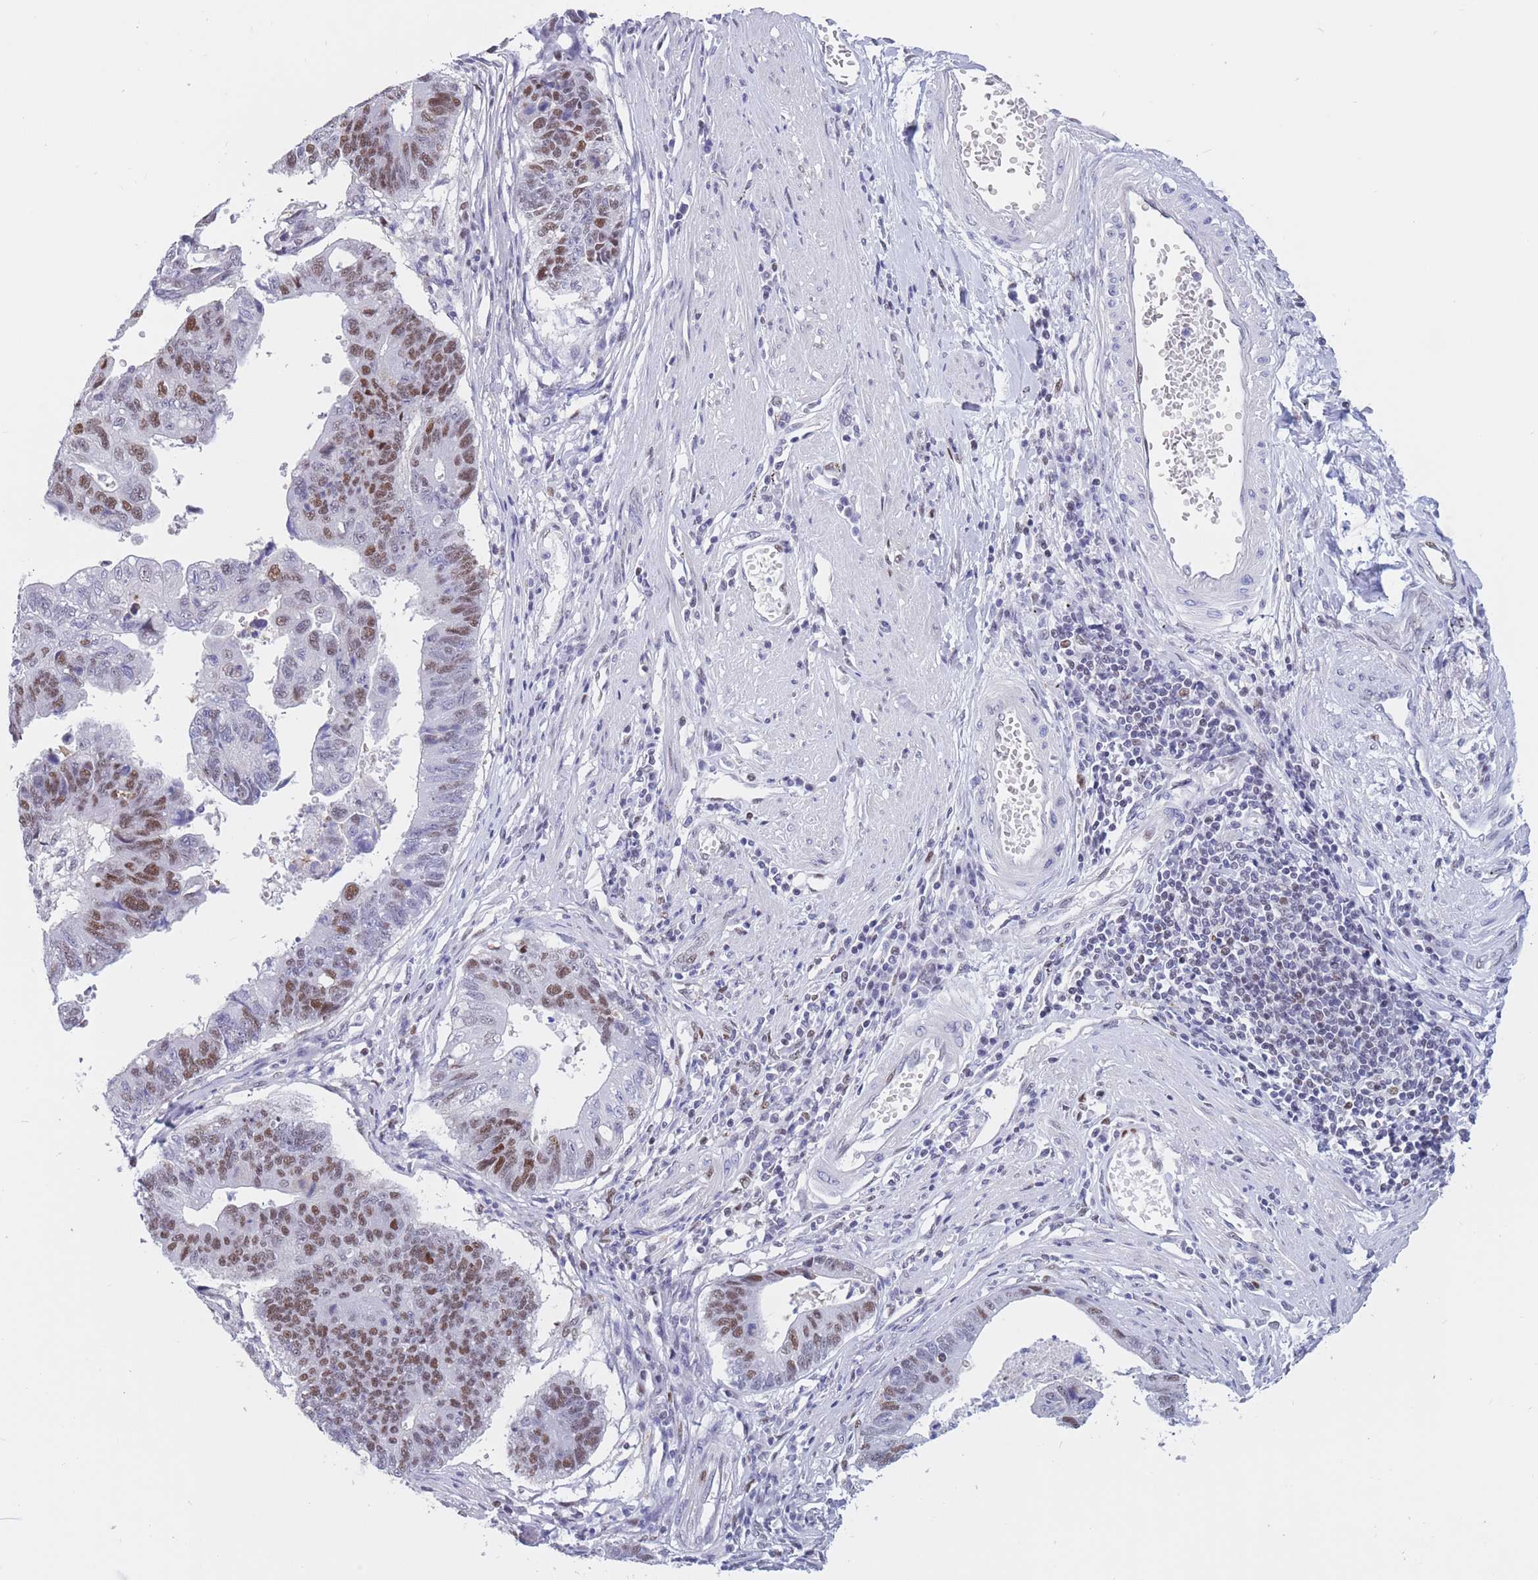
{"staining": {"intensity": "moderate", "quantity": ">75%", "location": "nuclear"}, "tissue": "stomach cancer", "cell_type": "Tumor cells", "image_type": "cancer", "snomed": [{"axis": "morphology", "description": "Adenocarcinoma, NOS"}, {"axis": "topography", "description": "Stomach"}], "caption": "Stomach cancer (adenocarcinoma) stained for a protein demonstrates moderate nuclear positivity in tumor cells.", "gene": "NASP", "patient": {"sex": "male", "age": 59}}